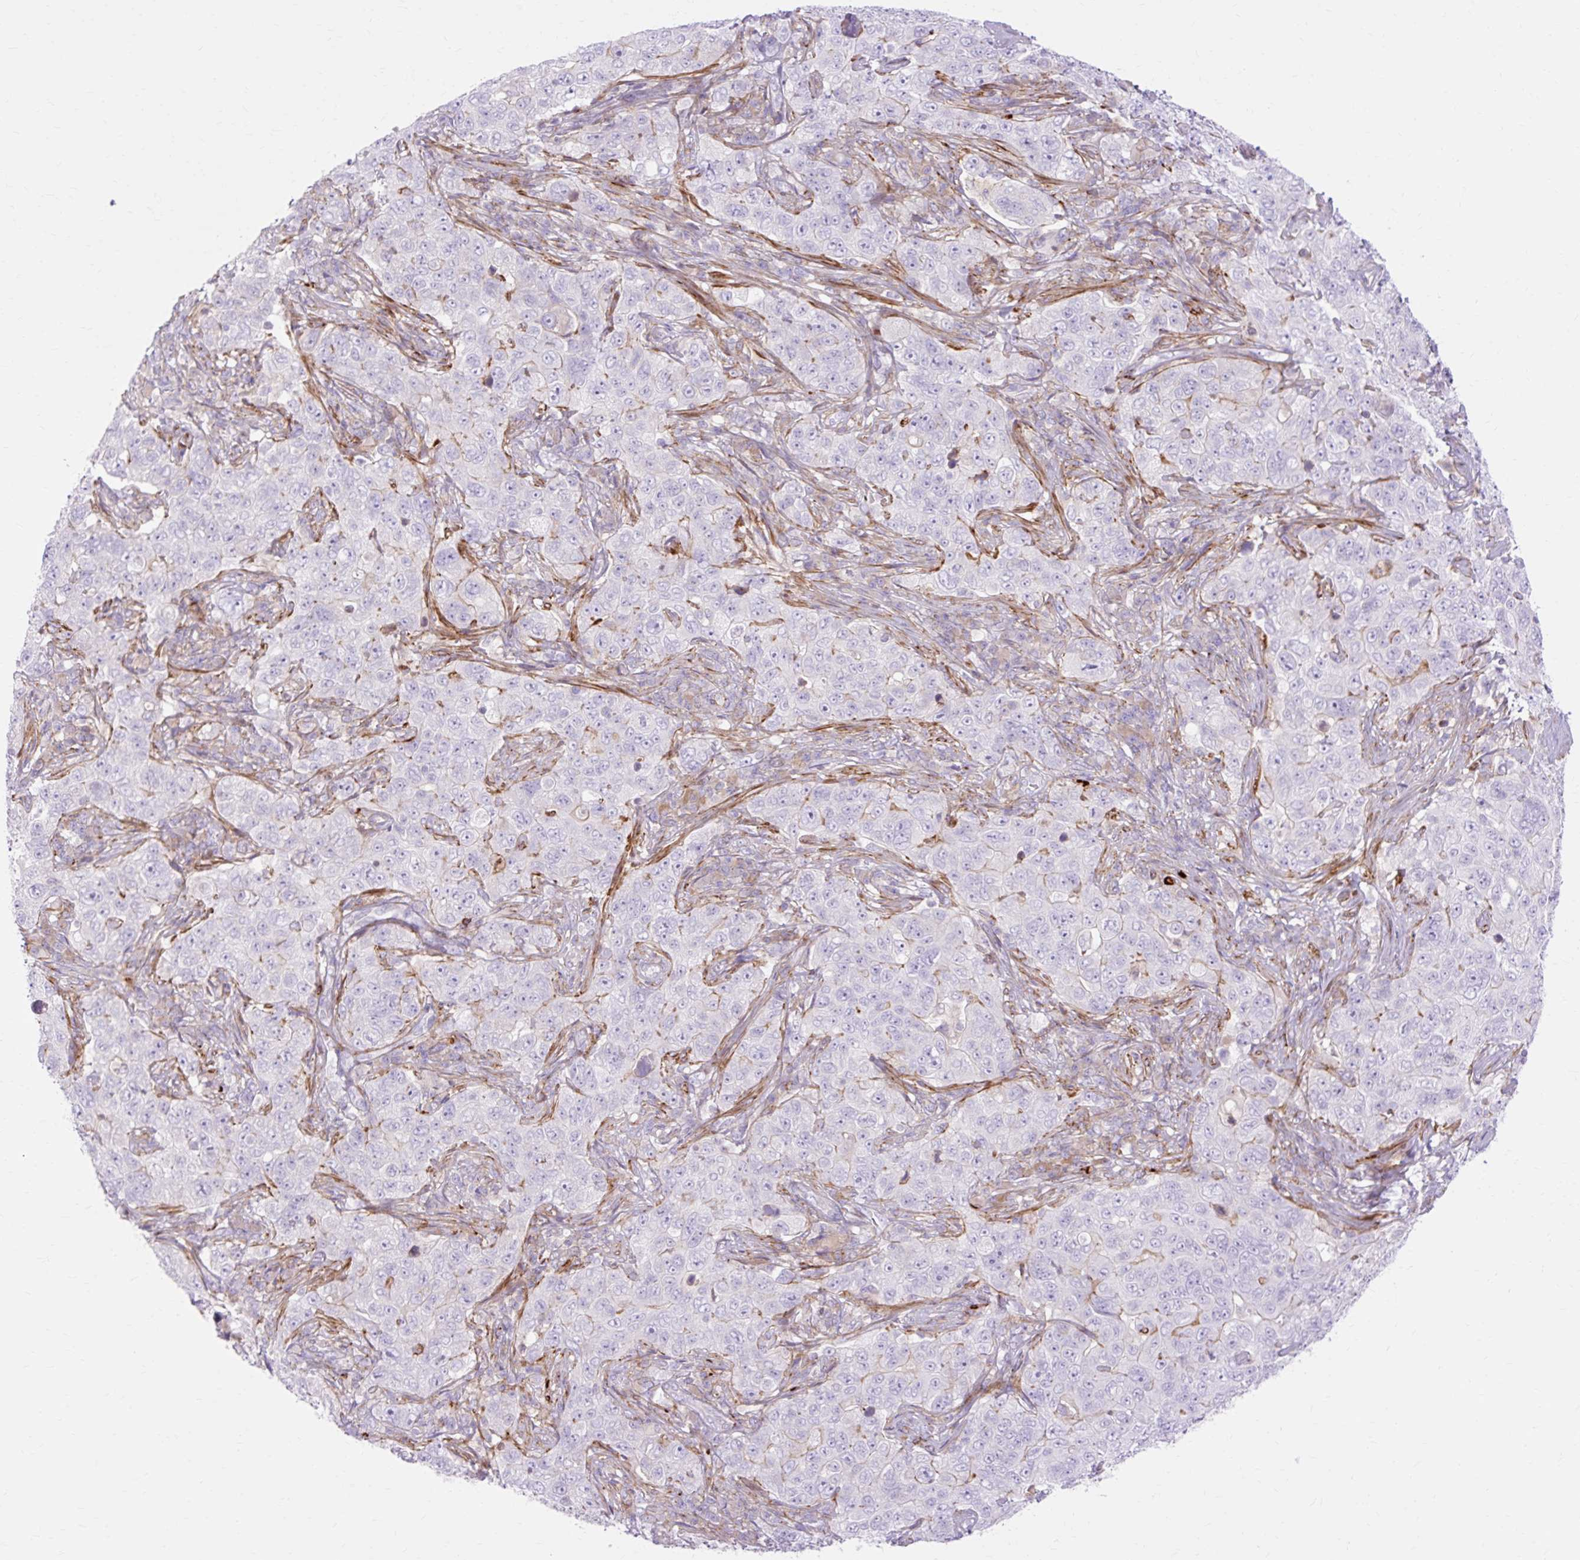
{"staining": {"intensity": "moderate", "quantity": "<25%", "location": "cytoplasmic/membranous"}, "tissue": "pancreatic cancer", "cell_type": "Tumor cells", "image_type": "cancer", "snomed": [{"axis": "morphology", "description": "Adenocarcinoma, NOS"}, {"axis": "topography", "description": "Pancreas"}], "caption": "Adenocarcinoma (pancreatic) tissue demonstrates moderate cytoplasmic/membranous staining in about <25% of tumor cells, visualized by immunohistochemistry.", "gene": "CORO7-PAM16", "patient": {"sex": "male", "age": 68}}